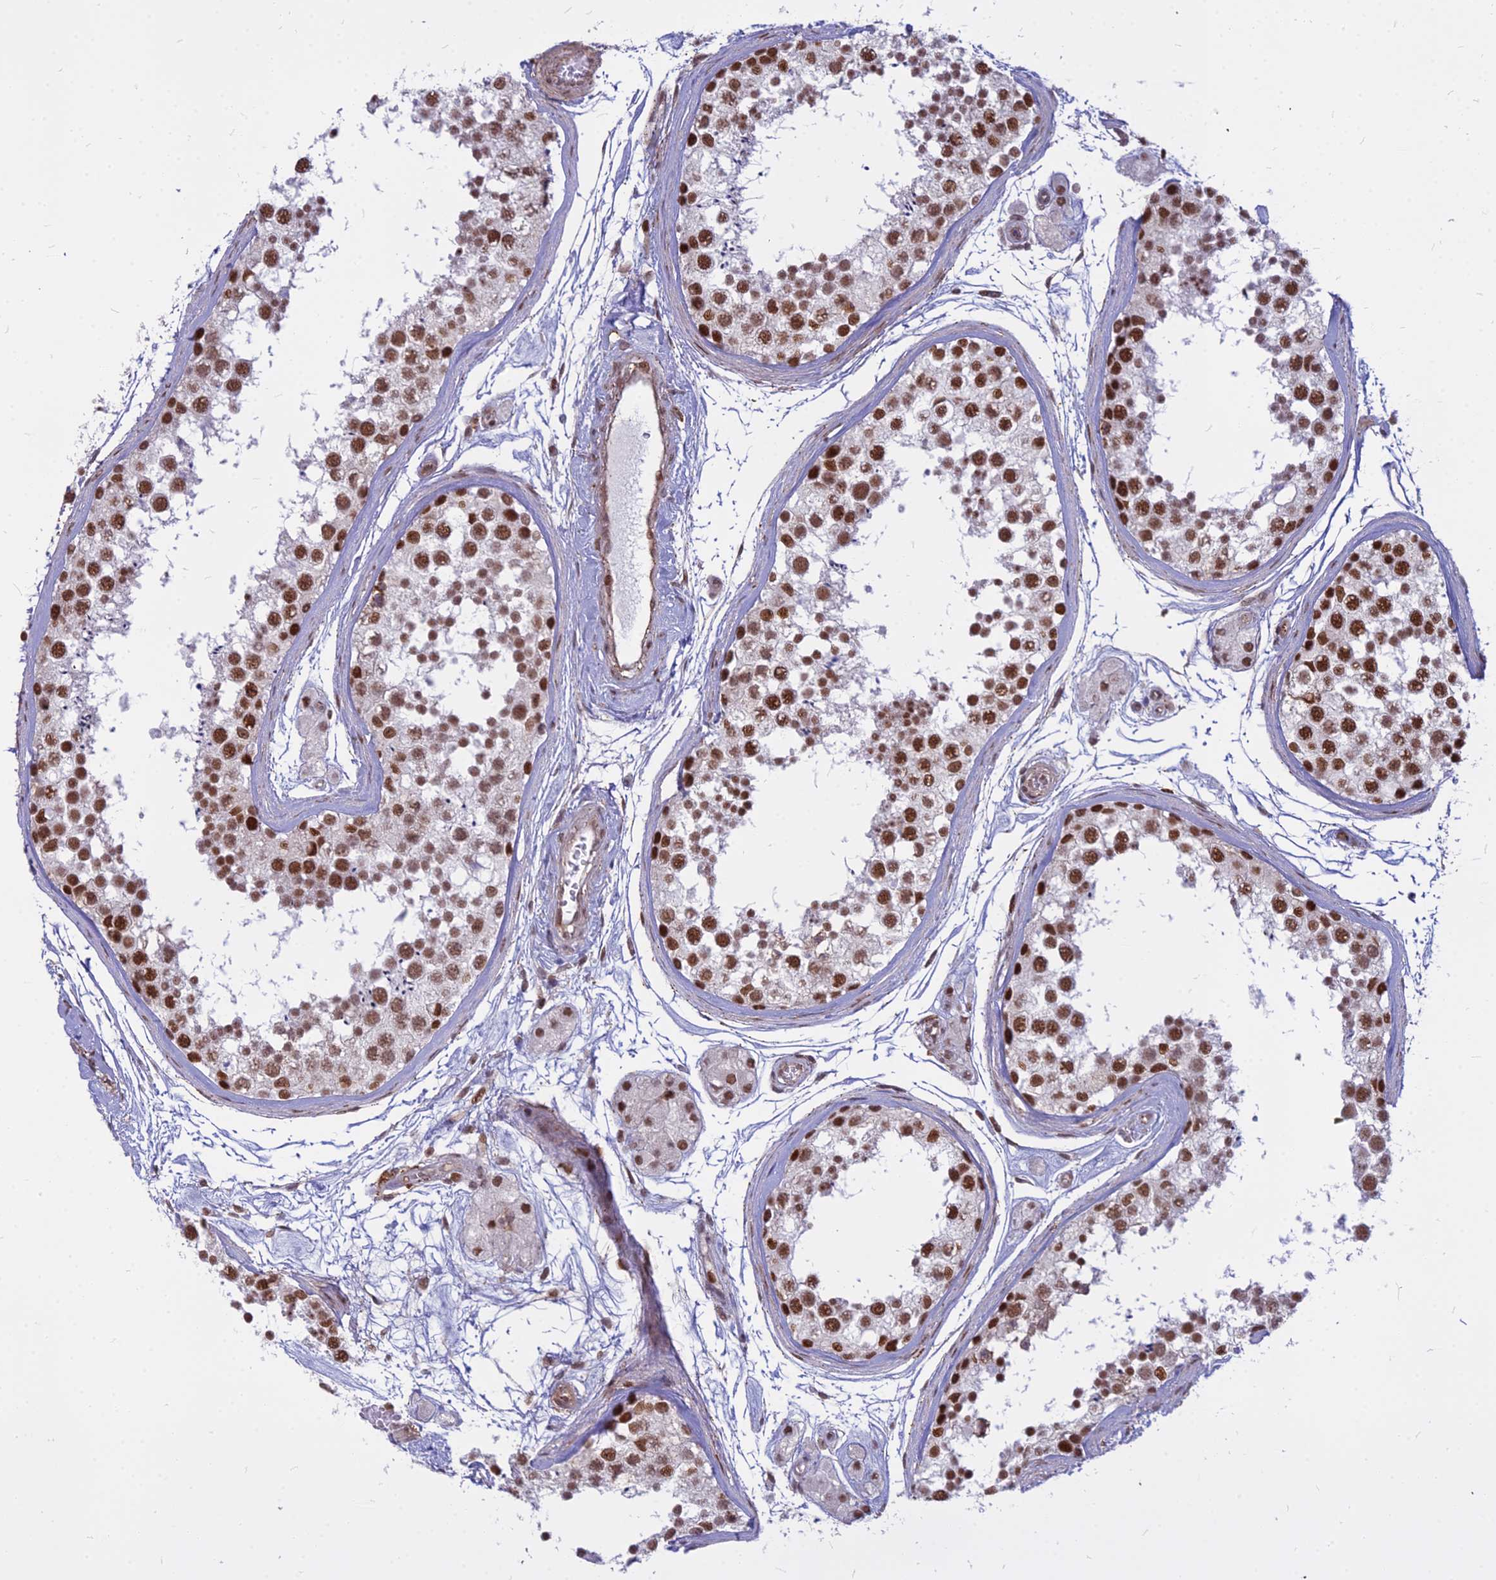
{"staining": {"intensity": "strong", "quantity": ">75%", "location": "nuclear"}, "tissue": "testis", "cell_type": "Cells in seminiferous ducts", "image_type": "normal", "snomed": [{"axis": "morphology", "description": "Normal tissue, NOS"}, {"axis": "topography", "description": "Testis"}], "caption": "IHC image of unremarkable testis: human testis stained using IHC reveals high levels of strong protein expression localized specifically in the nuclear of cells in seminiferous ducts, appearing as a nuclear brown color.", "gene": "ALG10B", "patient": {"sex": "male", "age": 56}}